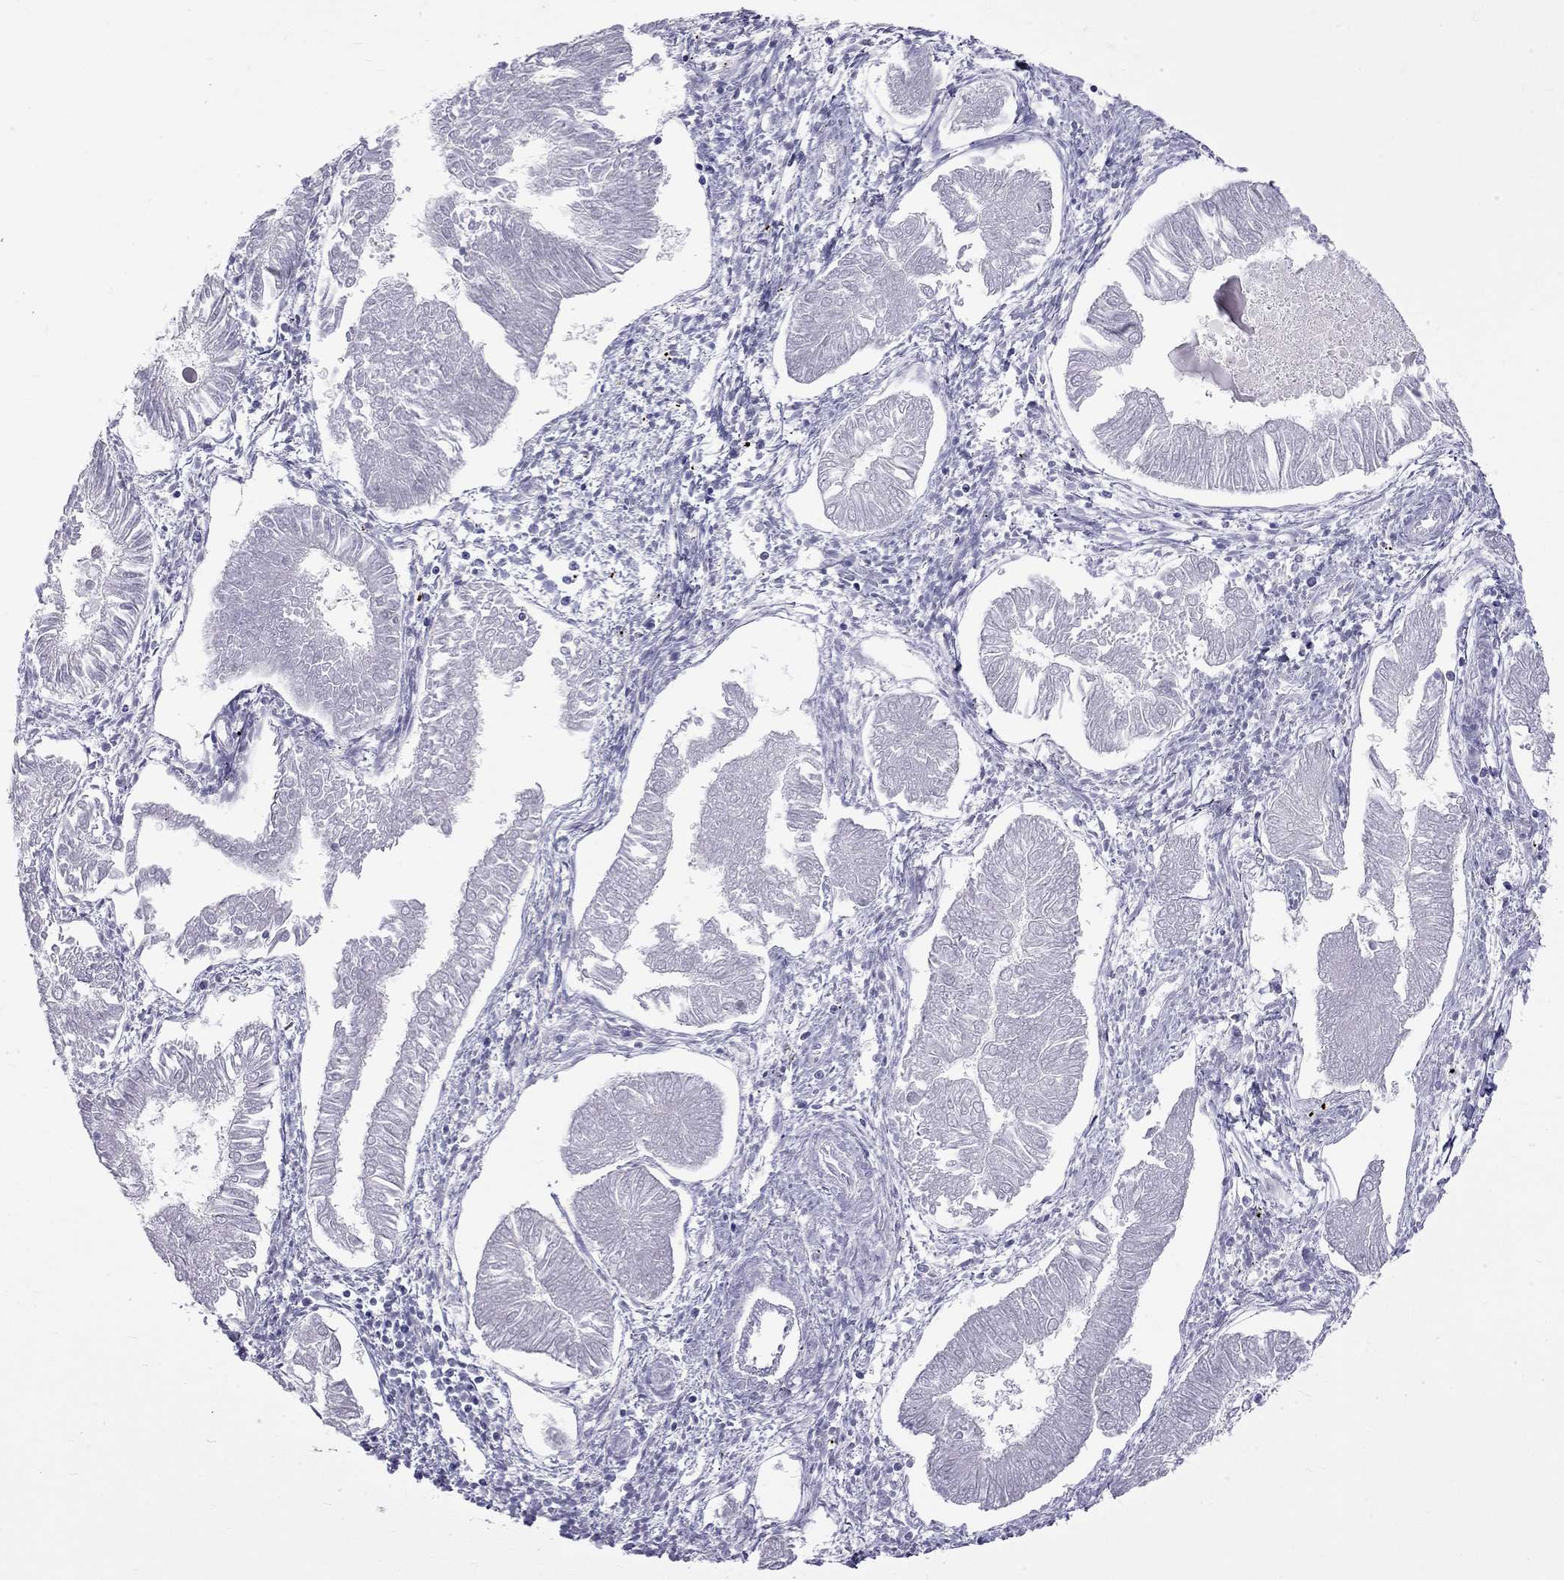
{"staining": {"intensity": "negative", "quantity": "none", "location": "none"}, "tissue": "endometrial cancer", "cell_type": "Tumor cells", "image_type": "cancer", "snomed": [{"axis": "morphology", "description": "Adenocarcinoma, NOS"}, {"axis": "topography", "description": "Endometrium"}], "caption": "Tumor cells show no significant protein positivity in adenocarcinoma (endometrial).", "gene": "RTL9", "patient": {"sex": "female", "age": 53}}